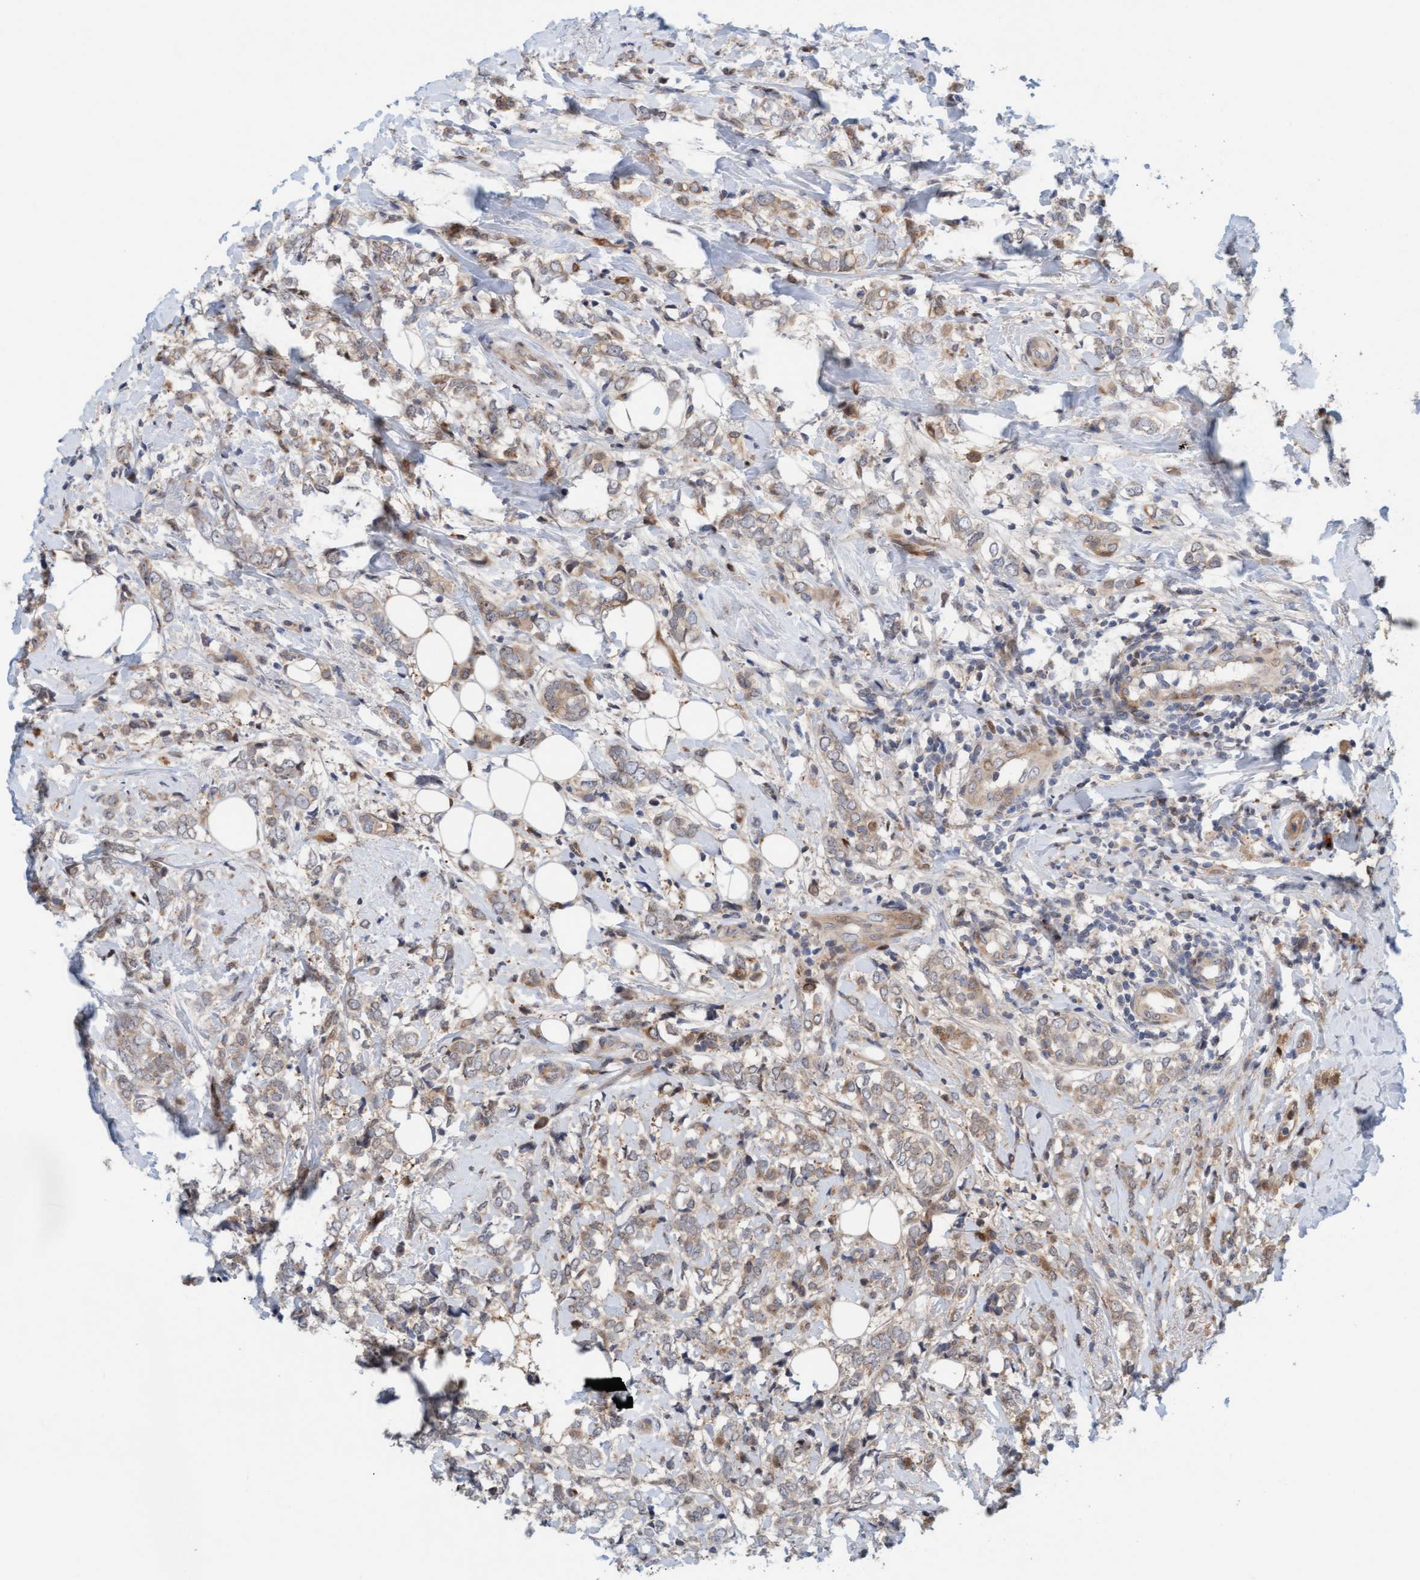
{"staining": {"intensity": "weak", "quantity": ">75%", "location": "cytoplasmic/membranous"}, "tissue": "breast cancer", "cell_type": "Tumor cells", "image_type": "cancer", "snomed": [{"axis": "morphology", "description": "Normal tissue, NOS"}, {"axis": "morphology", "description": "Lobular carcinoma"}, {"axis": "topography", "description": "Breast"}], "caption": "Protein analysis of breast cancer (lobular carcinoma) tissue demonstrates weak cytoplasmic/membranous staining in approximately >75% of tumor cells.", "gene": "EIF4EBP1", "patient": {"sex": "female", "age": 47}}